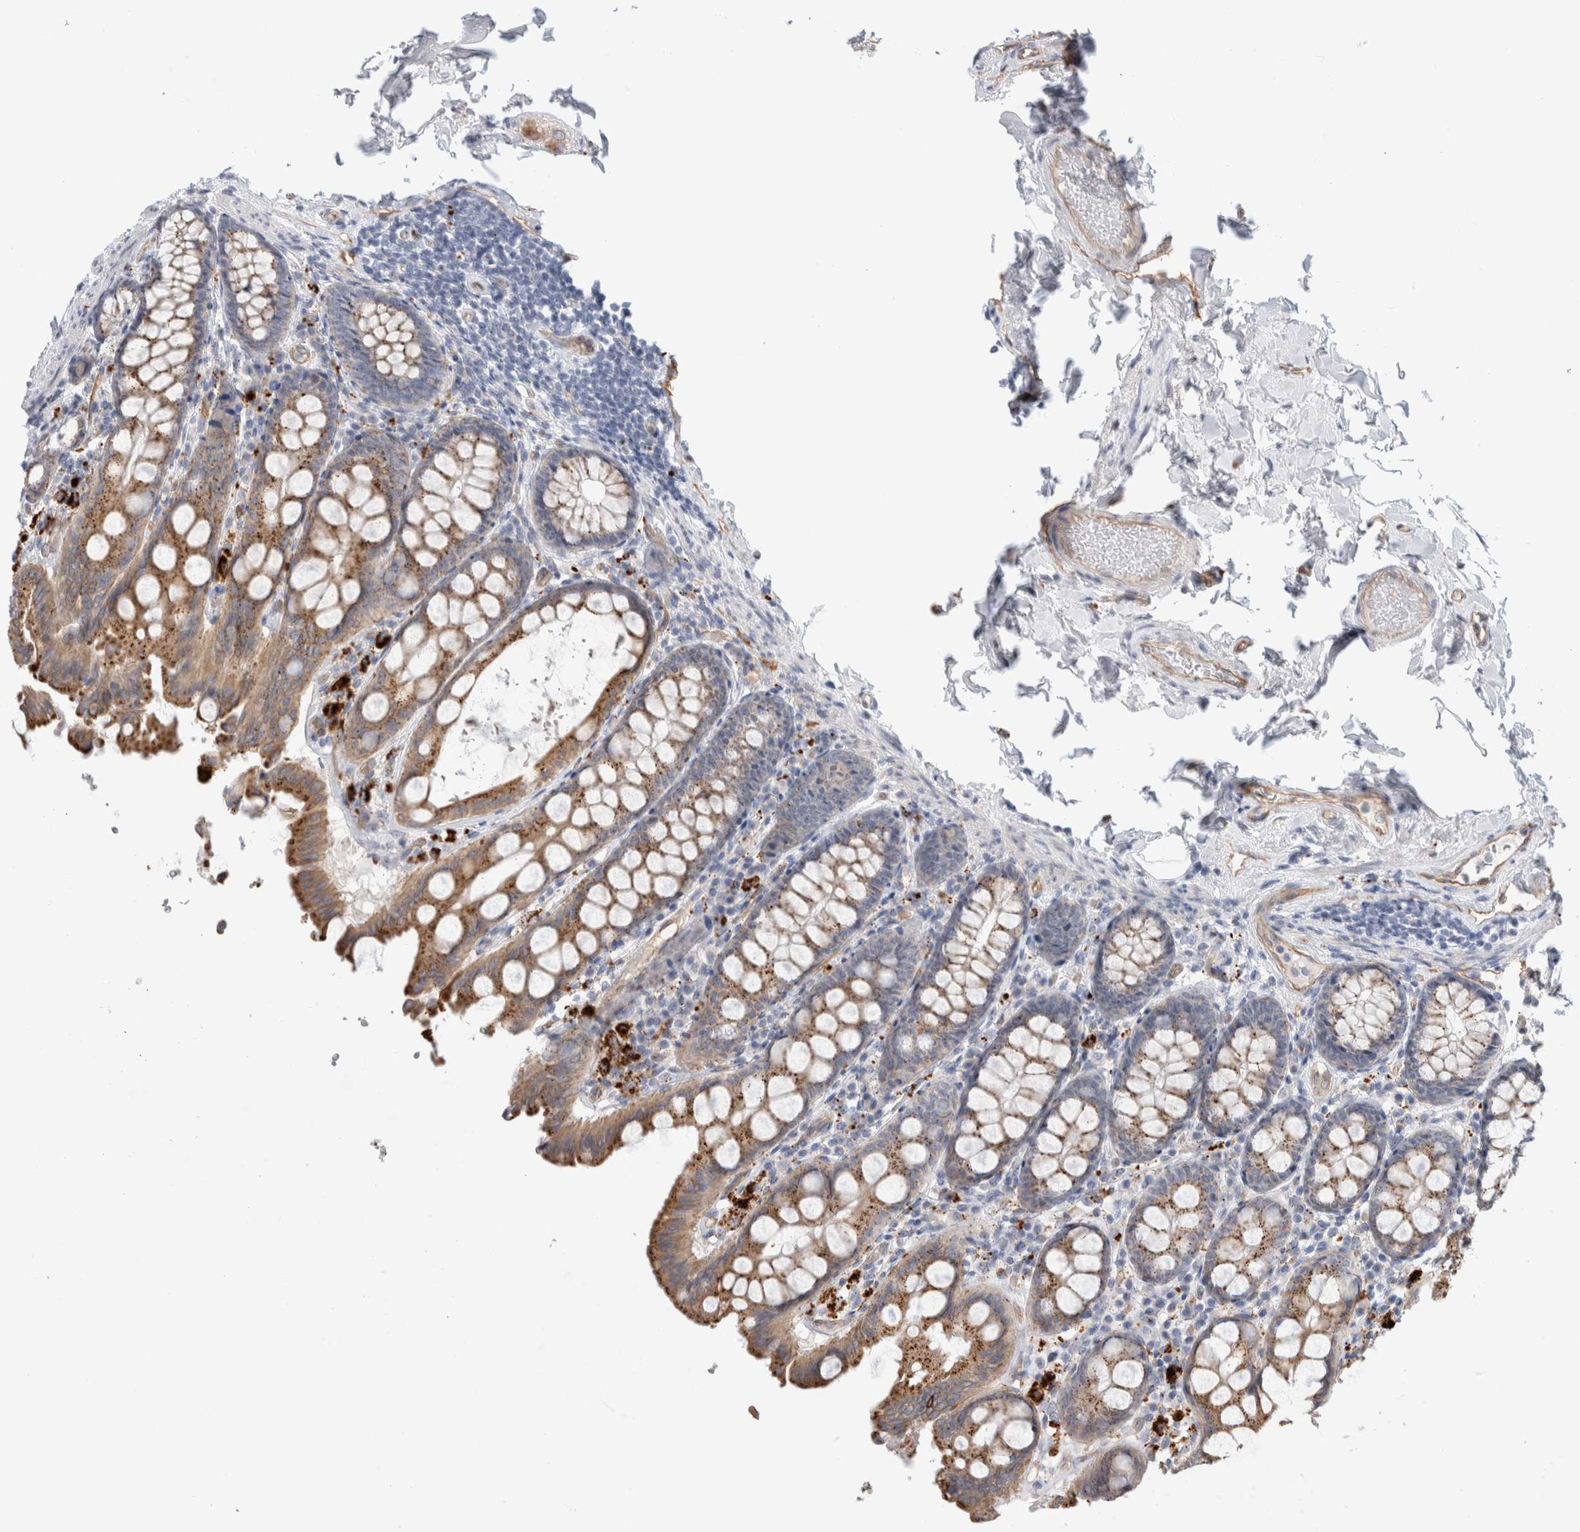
{"staining": {"intensity": "weak", "quantity": ">75%", "location": "cytoplasmic/membranous"}, "tissue": "colon", "cell_type": "Endothelial cells", "image_type": "normal", "snomed": [{"axis": "morphology", "description": "Normal tissue, NOS"}, {"axis": "topography", "description": "Colon"}, {"axis": "topography", "description": "Peripheral nerve tissue"}], "caption": "Weak cytoplasmic/membranous expression is appreciated in about >75% of endothelial cells in benign colon.", "gene": "ANKMY1", "patient": {"sex": "female", "age": 61}}